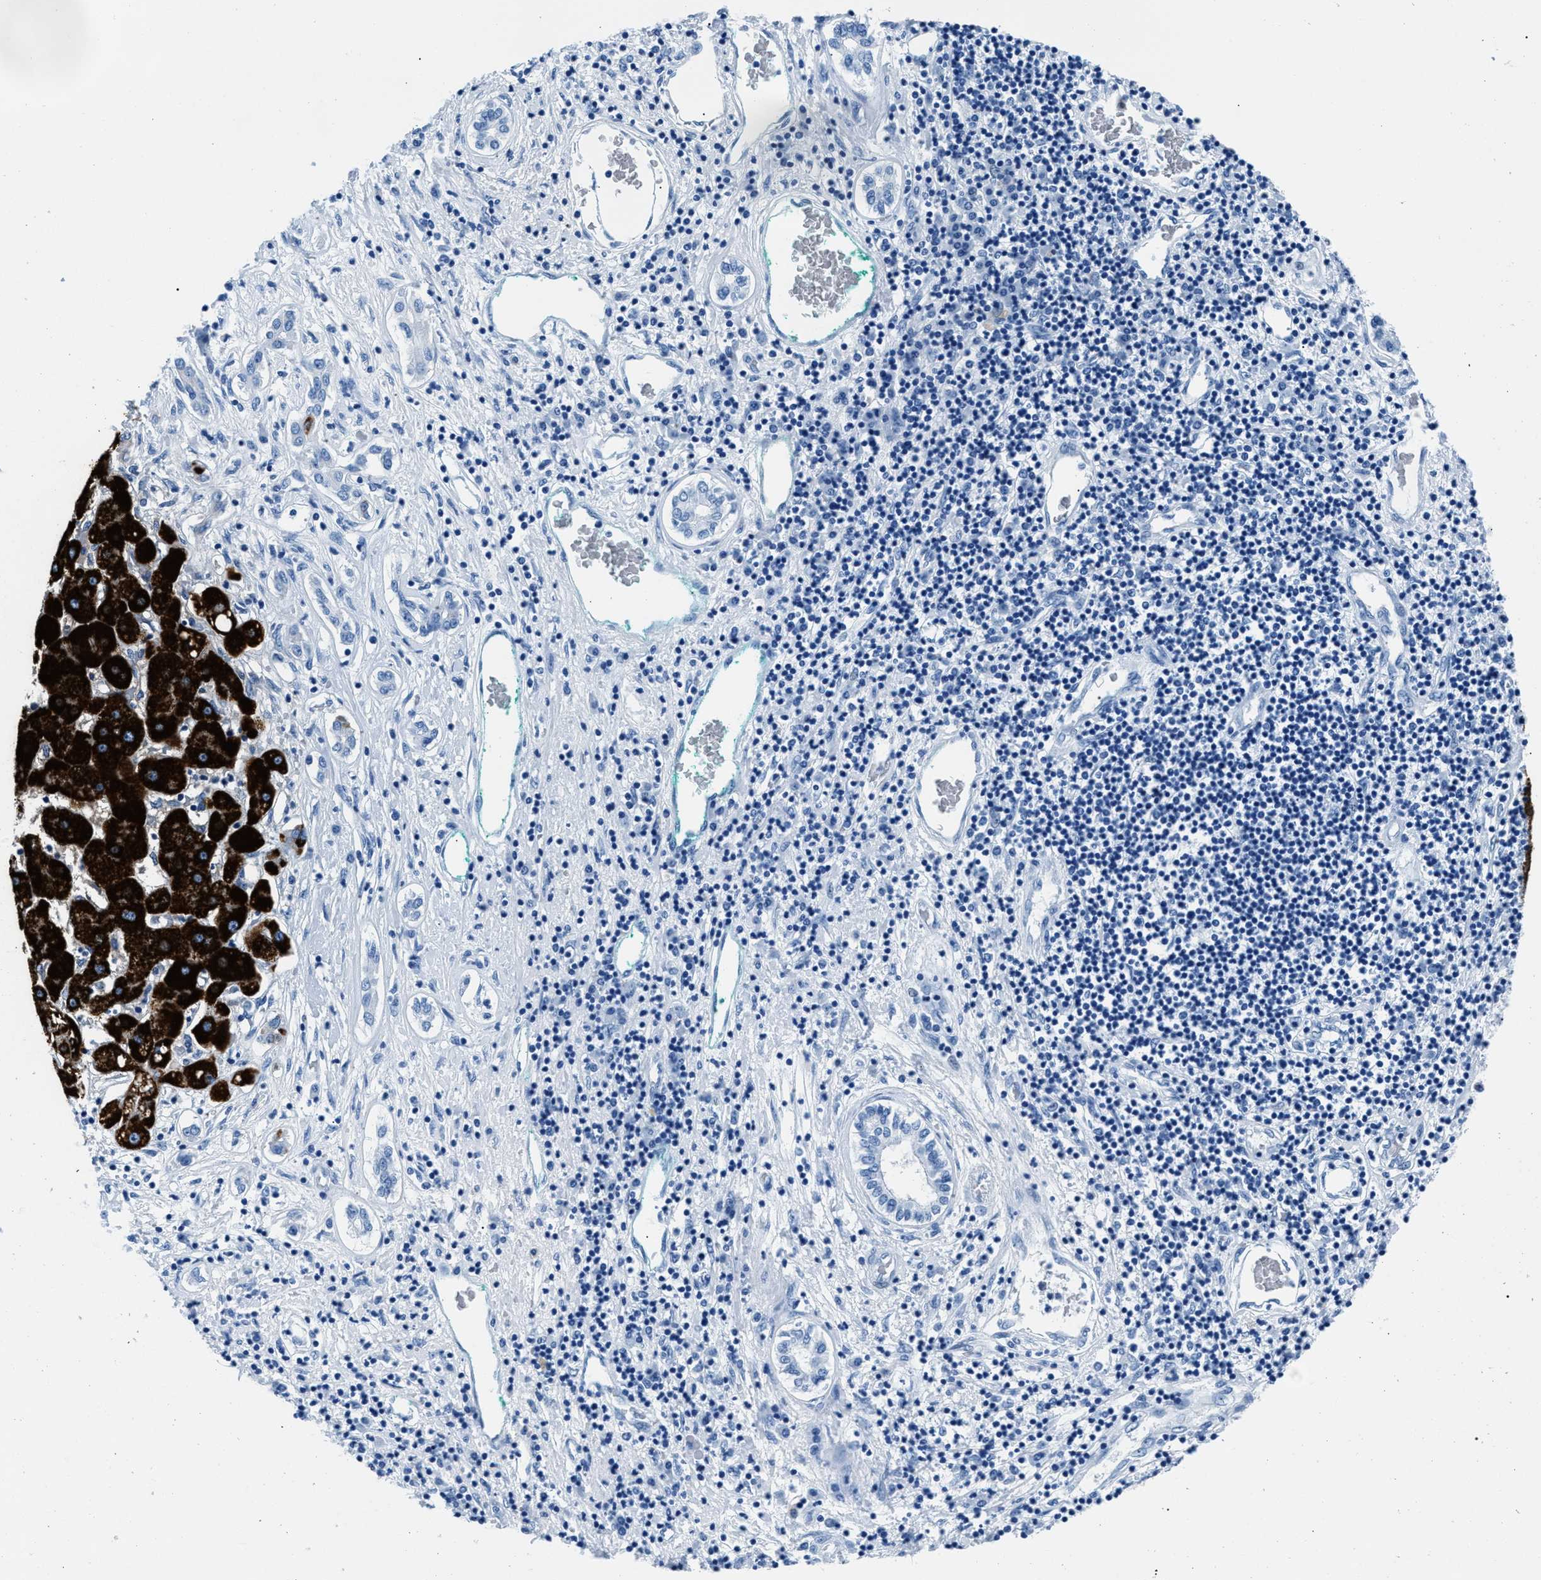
{"staining": {"intensity": "strong", "quantity": ">75%", "location": "cytoplasmic/membranous"}, "tissue": "liver cancer", "cell_type": "Tumor cells", "image_type": "cancer", "snomed": [{"axis": "morphology", "description": "Carcinoma, Hepatocellular, NOS"}, {"axis": "topography", "description": "Liver"}], "caption": "A high-resolution image shows immunohistochemistry (IHC) staining of liver hepatocellular carcinoma, which reveals strong cytoplasmic/membranous positivity in approximately >75% of tumor cells. (Brightfield microscopy of DAB IHC at high magnification).", "gene": "CPS1", "patient": {"sex": "male", "age": 65}}